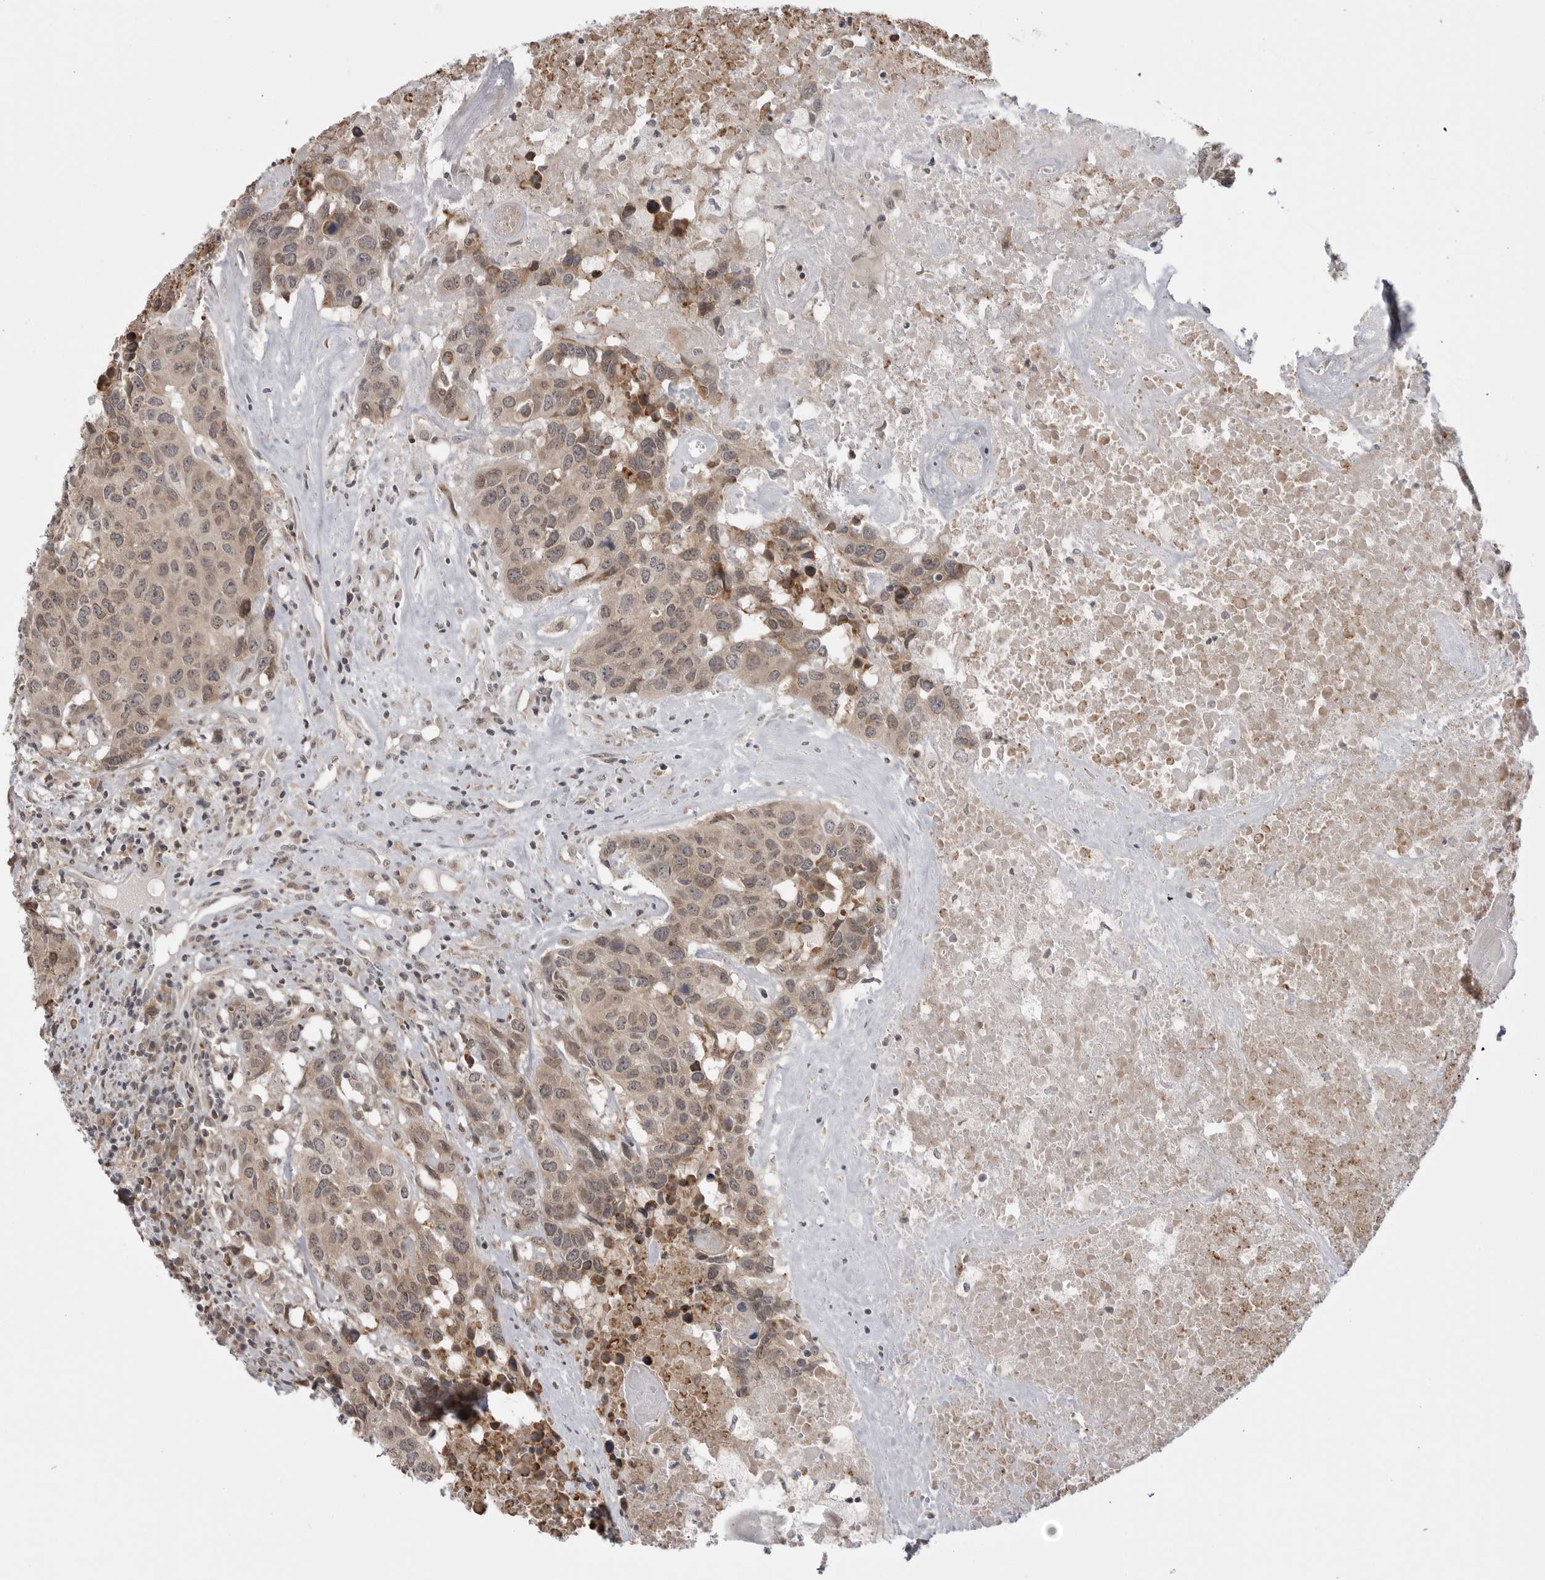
{"staining": {"intensity": "weak", "quantity": ">75%", "location": "cytoplasmic/membranous,nuclear"}, "tissue": "head and neck cancer", "cell_type": "Tumor cells", "image_type": "cancer", "snomed": [{"axis": "morphology", "description": "Squamous cell carcinoma, NOS"}, {"axis": "topography", "description": "Head-Neck"}], "caption": "A brown stain shows weak cytoplasmic/membranous and nuclear positivity of a protein in head and neck squamous cell carcinoma tumor cells.", "gene": "PTK2B", "patient": {"sex": "male", "age": 66}}